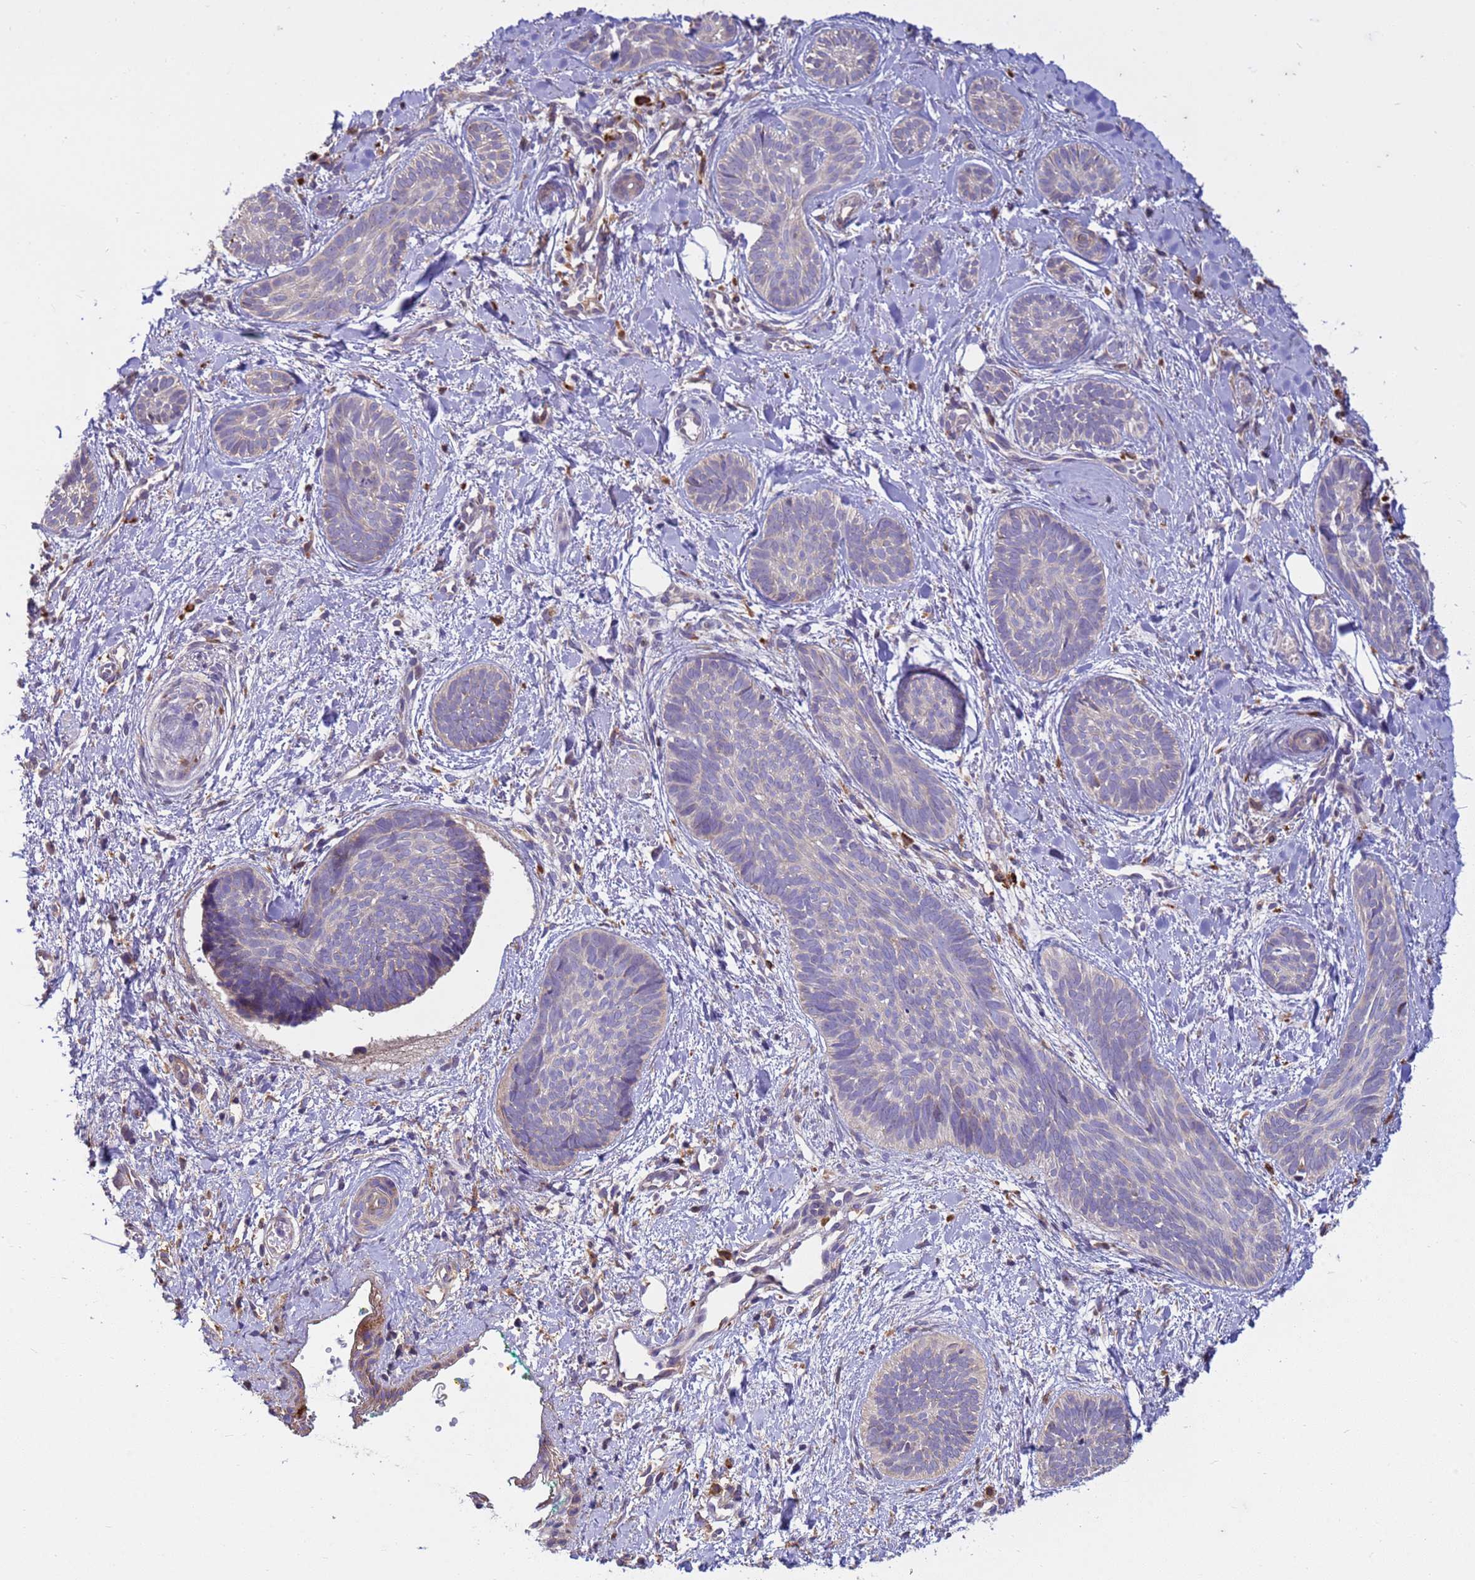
{"staining": {"intensity": "negative", "quantity": "none", "location": "none"}, "tissue": "skin cancer", "cell_type": "Tumor cells", "image_type": "cancer", "snomed": [{"axis": "morphology", "description": "Basal cell carcinoma"}, {"axis": "topography", "description": "Skin"}], "caption": "The photomicrograph demonstrates no staining of tumor cells in skin cancer (basal cell carcinoma).", "gene": "THAP5", "patient": {"sex": "female", "age": 81}}